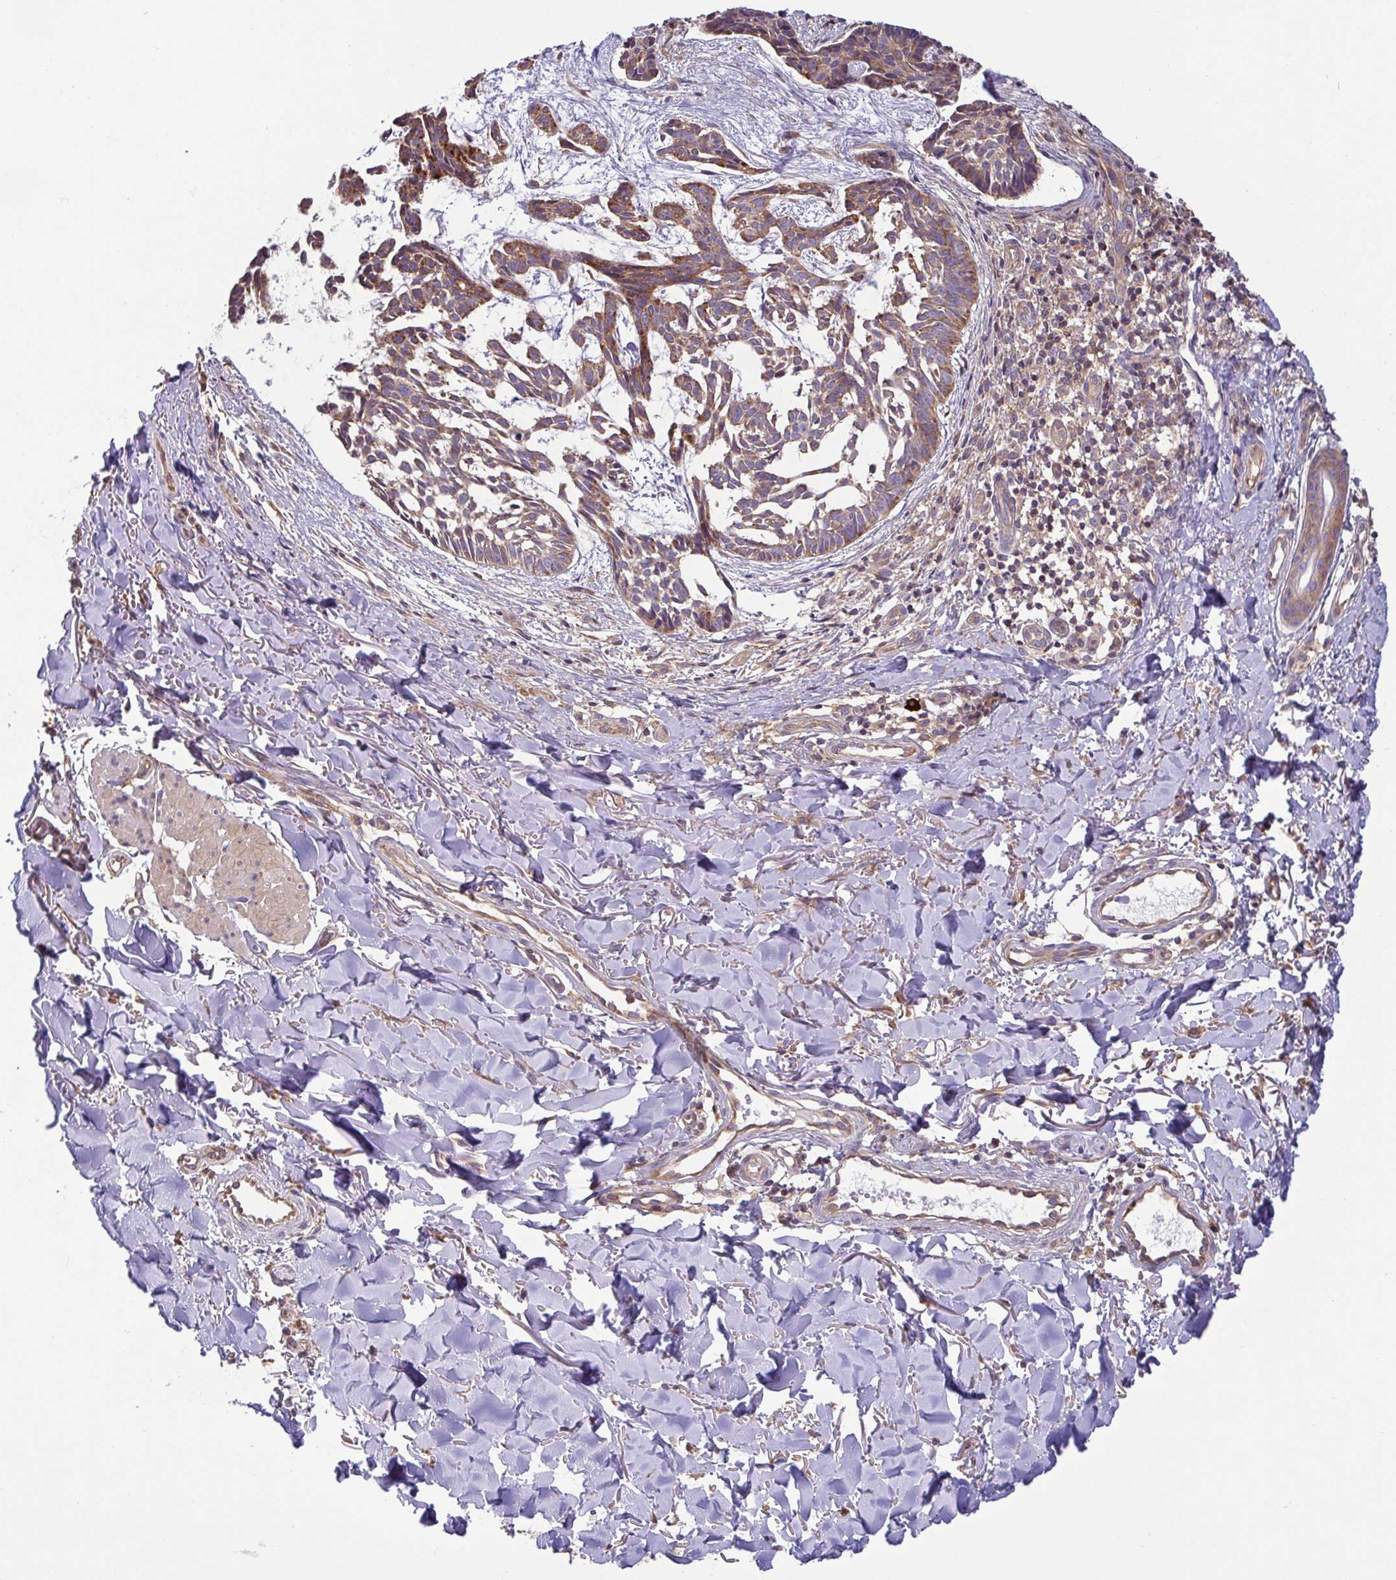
{"staining": {"intensity": "moderate", "quantity": ">75%", "location": "cytoplasmic/membranous"}, "tissue": "skin cancer", "cell_type": "Tumor cells", "image_type": "cancer", "snomed": [{"axis": "morphology", "description": "Basal cell carcinoma"}, {"axis": "topography", "description": "Skin"}], "caption": "Protein expression analysis of human skin basal cell carcinoma reveals moderate cytoplasmic/membranous staining in approximately >75% of tumor cells.", "gene": "LMF2", "patient": {"sex": "male", "age": 78}}